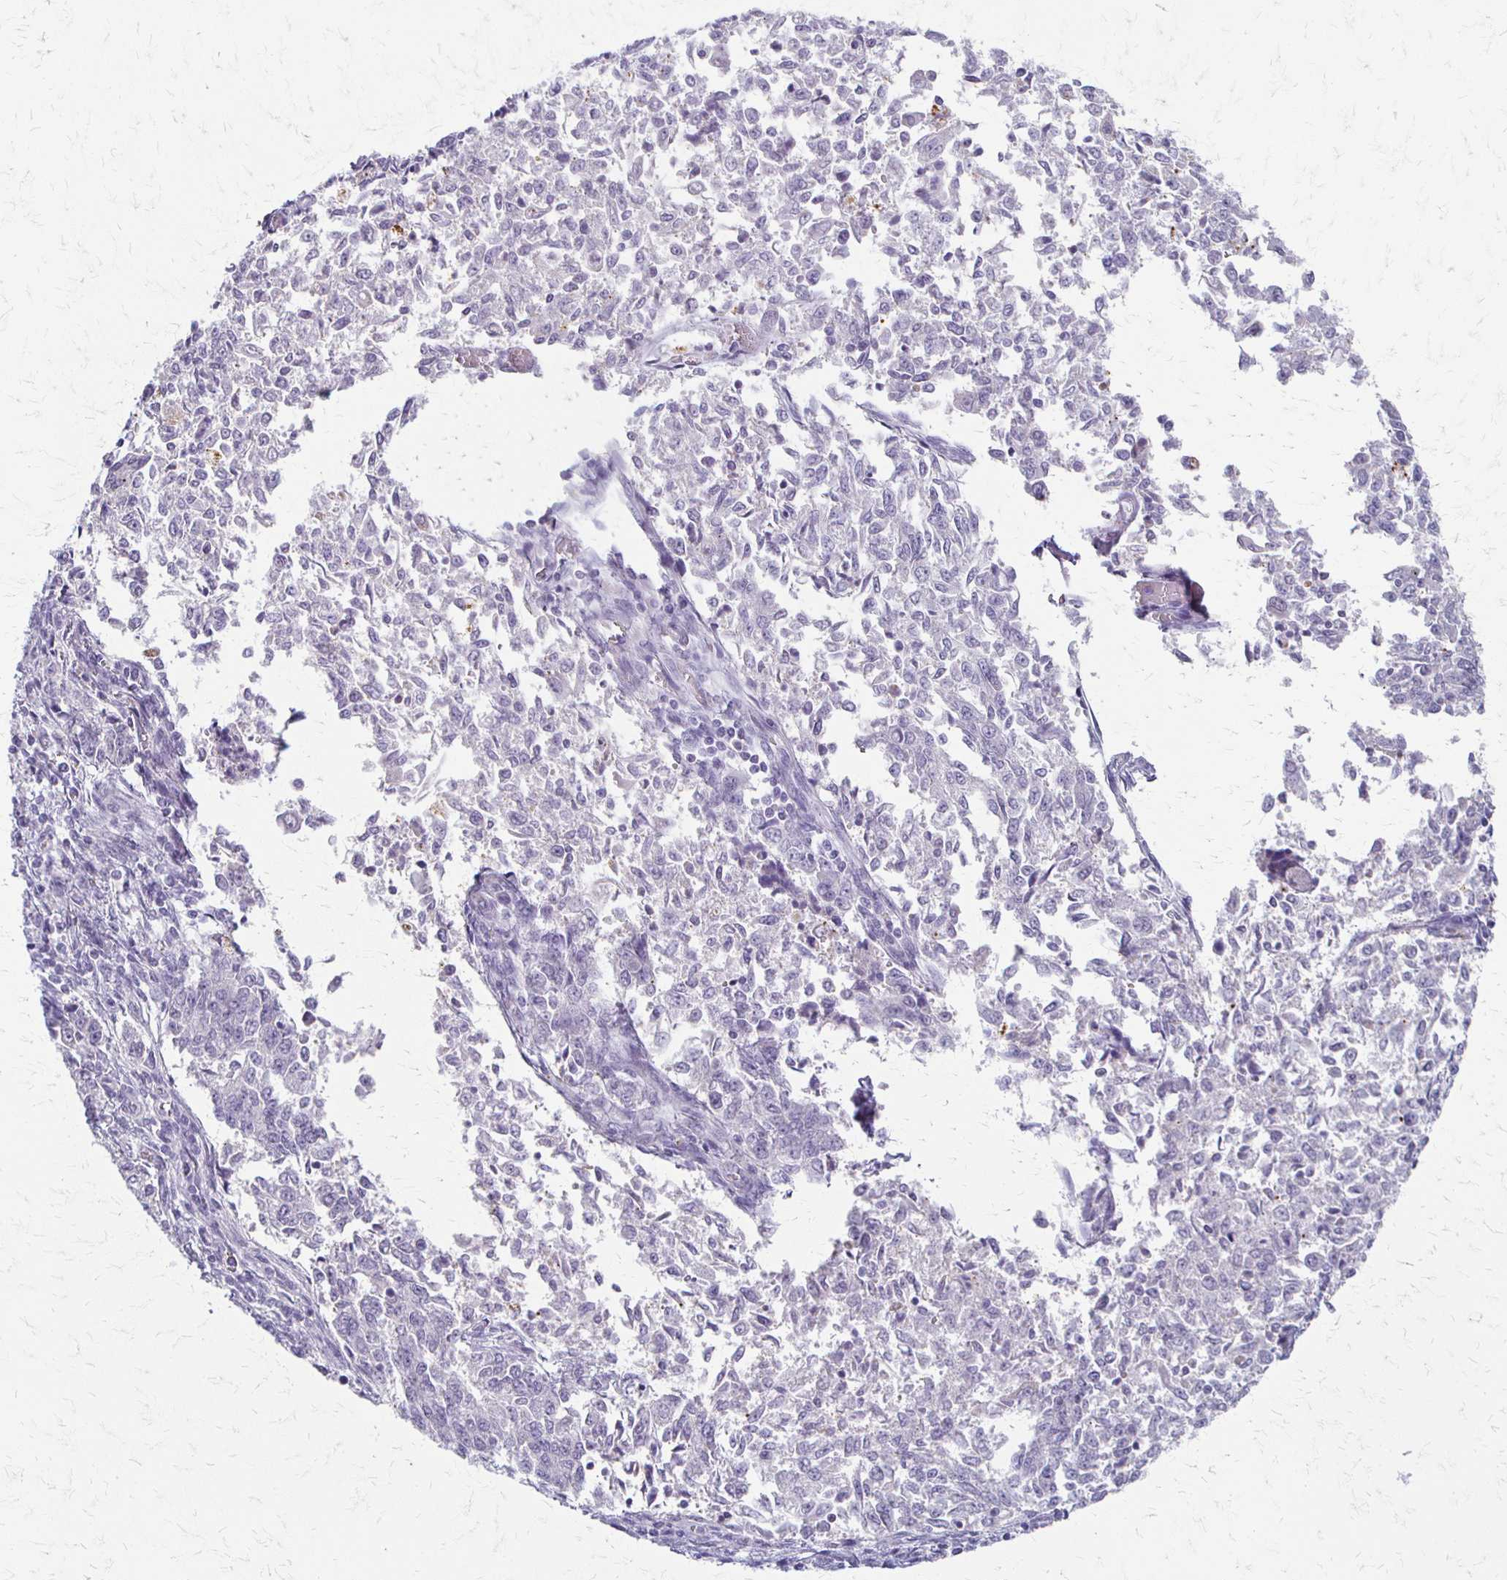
{"staining": {"intensity": "negative", "quantity": "none", "location": "none"}, "tissue": "endometrial cancer", "cell_type": "Tumor cells", "image_type": "cancer", "snomed": [{"axis": "morphology", "description": "Adenocarcinoma, NOS"}, {"axis": "topography", "description": "Endometrium"}], "caption": "Tumor cells show no significant protein expression in endometrial cancer.", "gene": "ACP5", "patient": {"sex": "female", "age": 50}}